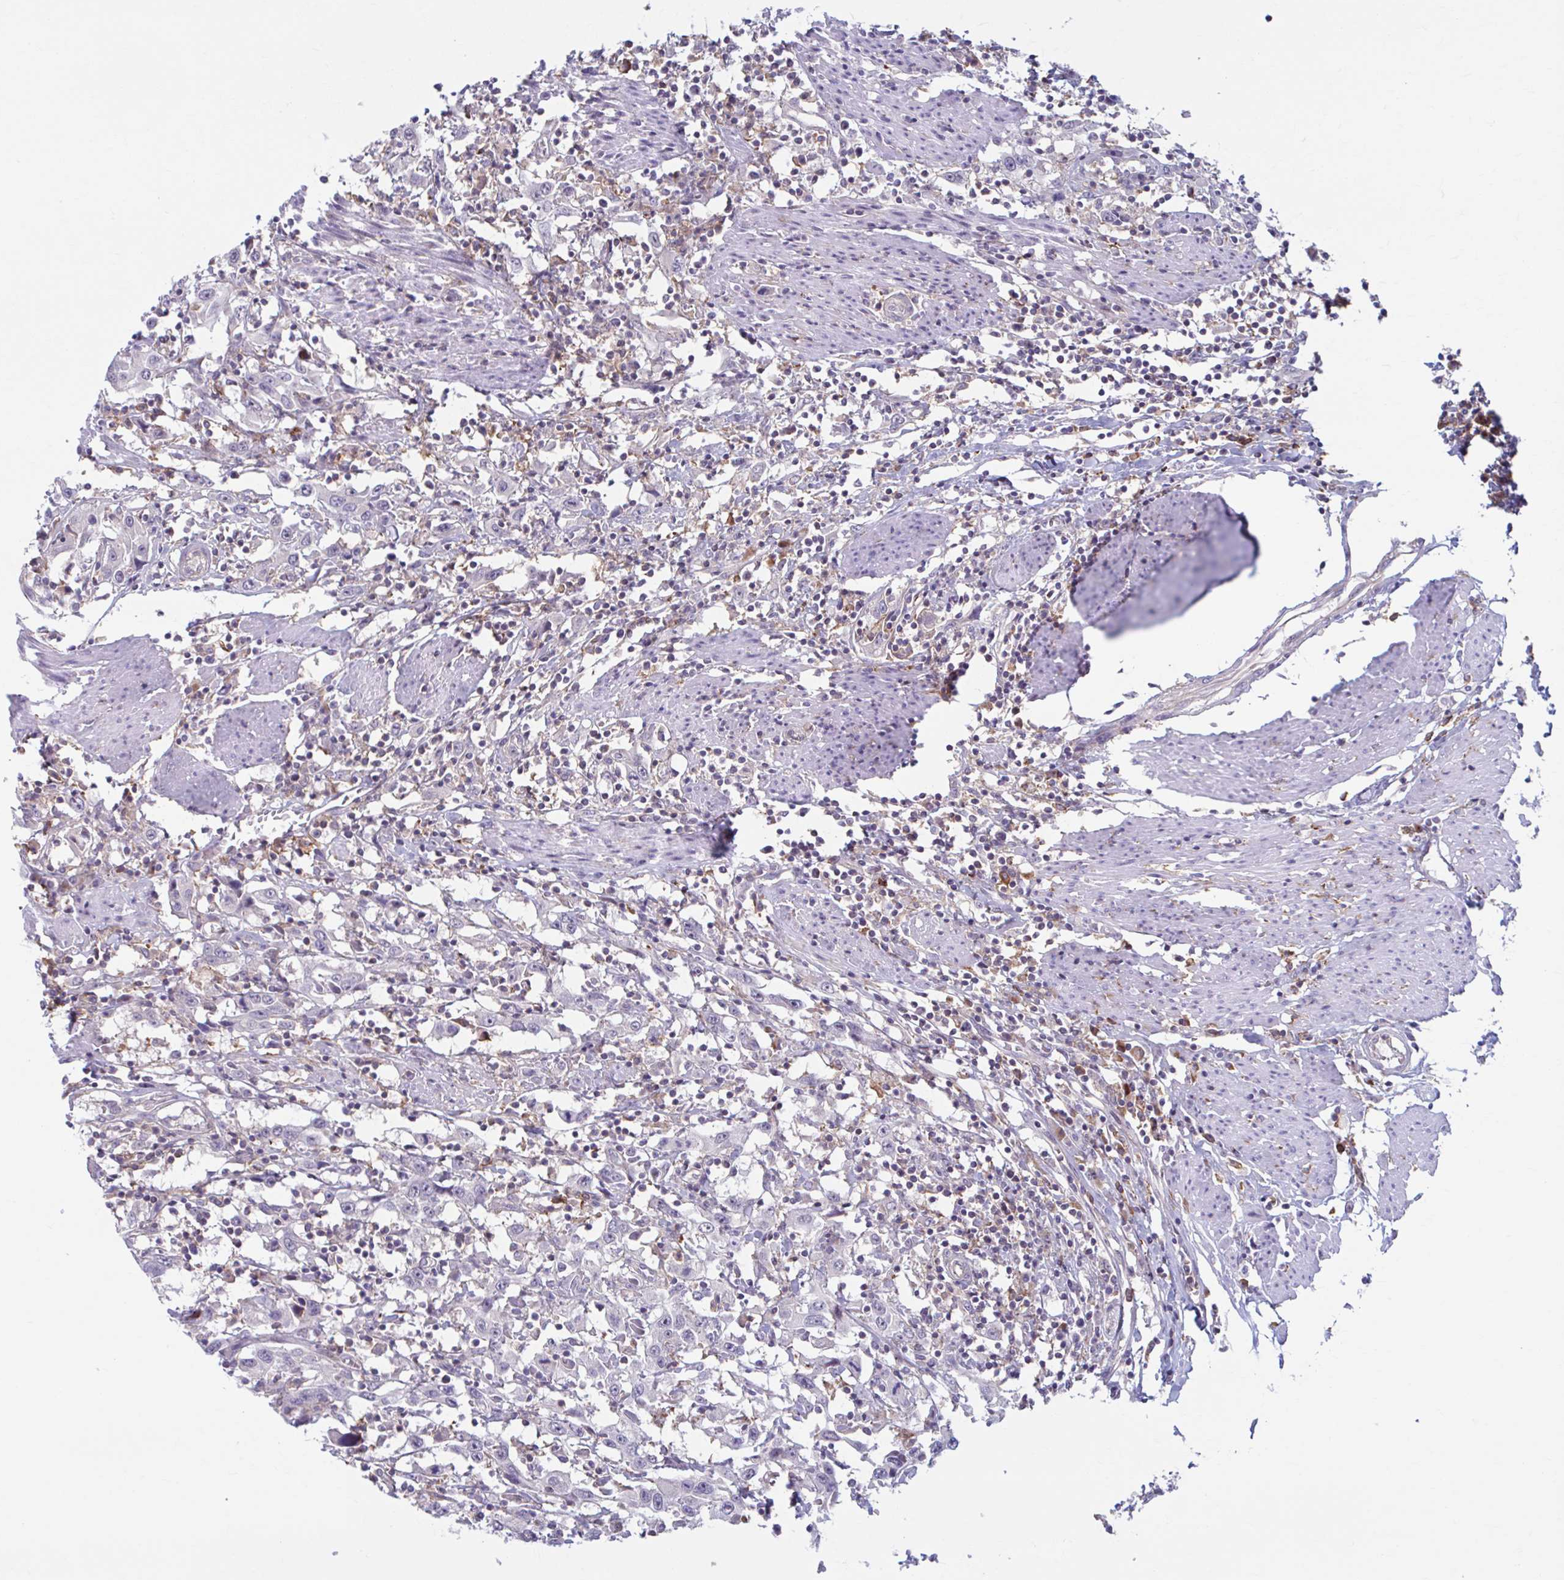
{"staining": {"intensity": "negative", "quantity": "none", "location": "none"}, "tissue": "urothelial cancer", "cell_type": "Tumor cells", "image_type": "cancer", "snomed": [{"axis": "morphology", "description": "Urothelial carcinoma, High grade"}, {"axis": "topography", "description": "Urinary bladder"}], "caption": "This photomicrograph is of high-grade urothelial carcinoma stained with immunohistochemistry to label a protein in brown with the nuclei are counter-stained blue. There is no staining in tumor cells. (Immunohistochemistry (ihc), brightfield microscopy, high magnification).", "gene": "ADAT3", "patient": {"sex": "male", "age": 61}}